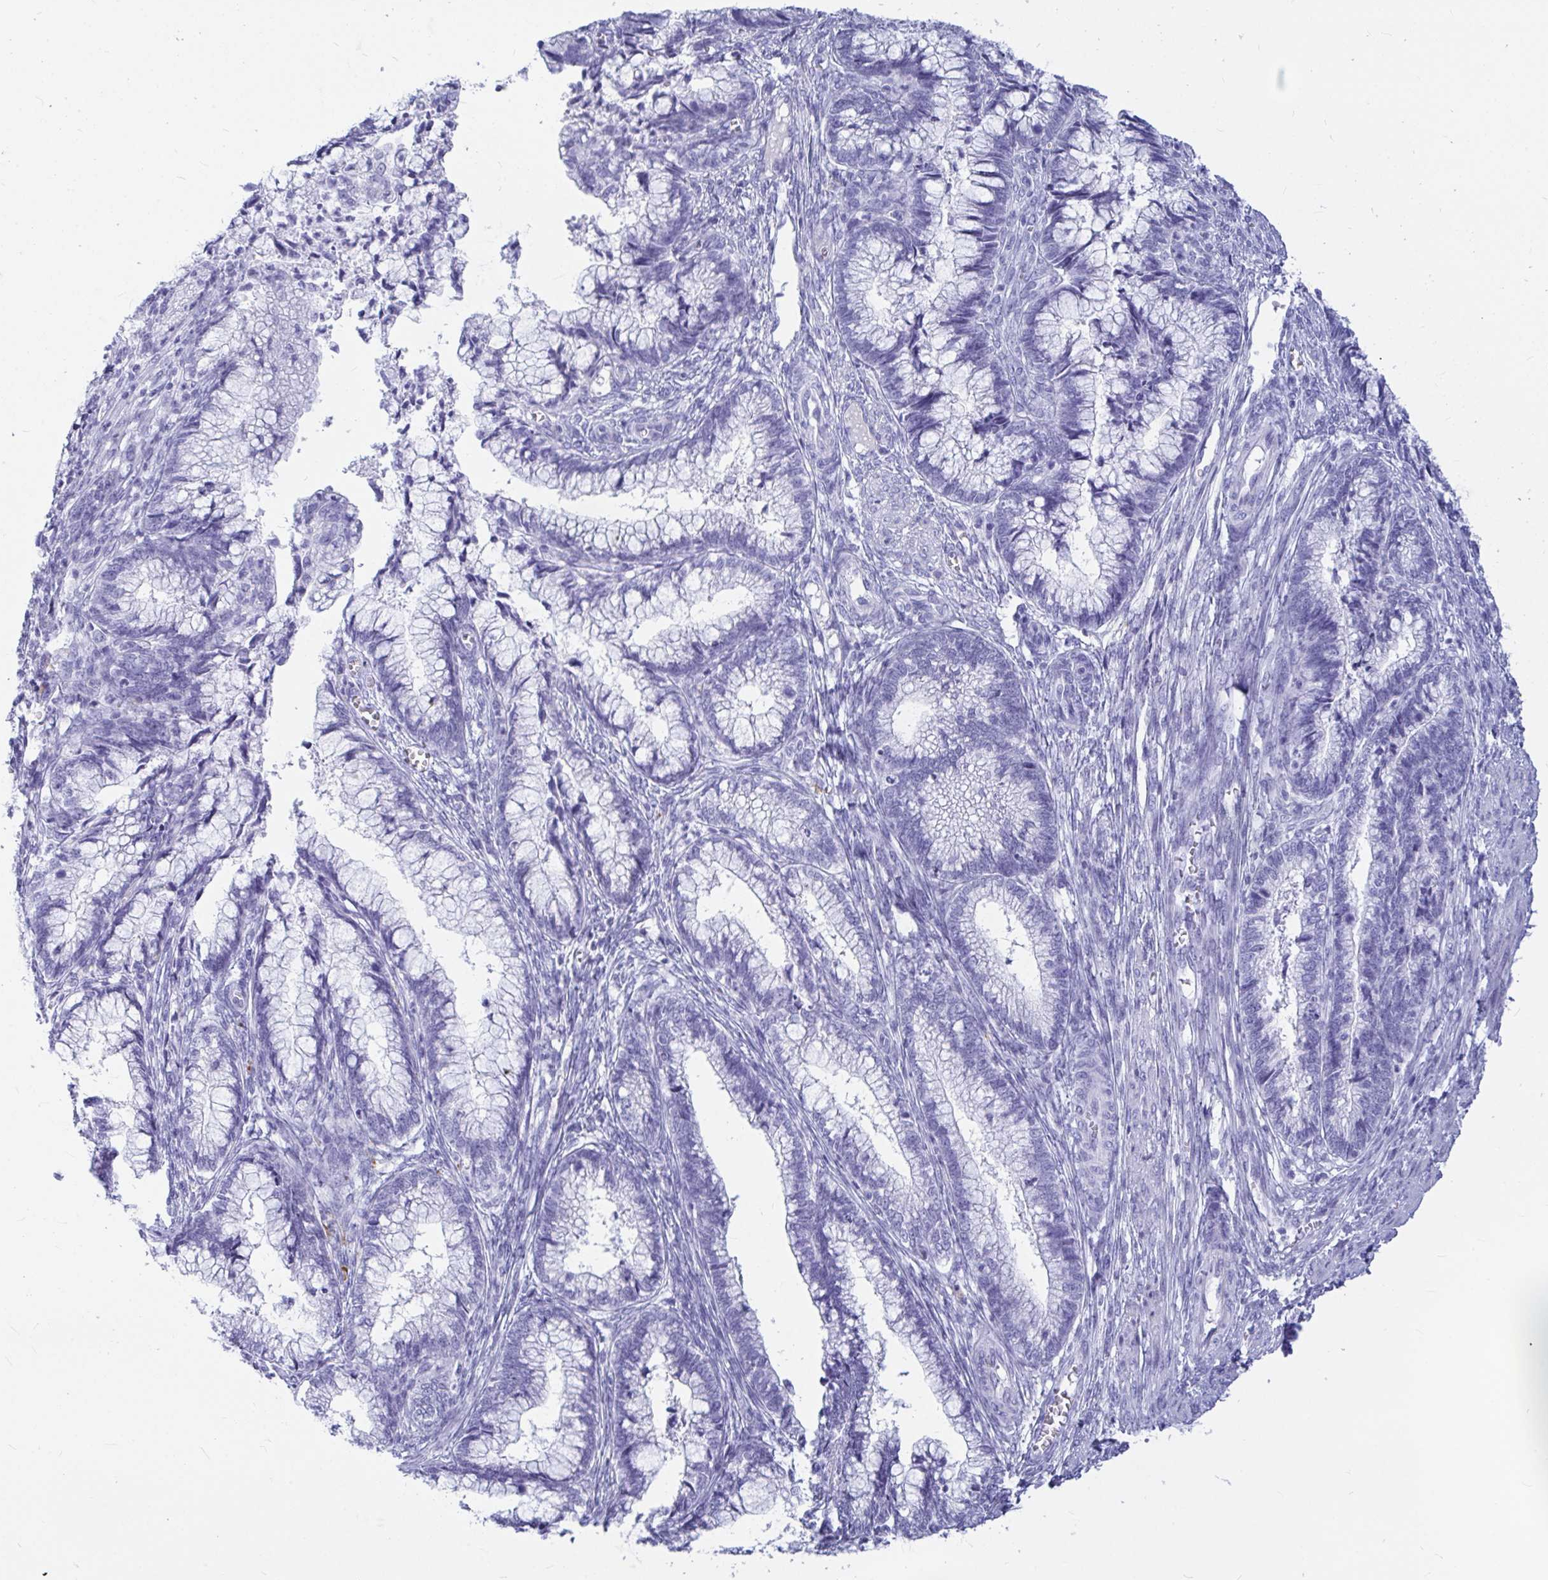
{"staining": {"intensity": "negative", "quantity": "none", "location": "none"}, "tissue": "cervical cancer", "cell_type": "Tumor cells", "image_type": "cancer", "snomed": [{"axis": "morphology", "description": "Adenocarcinoma, NOS"}, {"axis": "topography", "description": "Cervix"}], "caption": "DAB (3,3'-diaminobenzidine) immunohistochemical staining of human cervical cancer shows no significant positivity in tumor cells. (DAB (3,3'-diaminobenzidine) immunohistochemistry (IHC), high magnification).", "gene": "OR5J2", "patient": {"sex": "female", "age": 44}}